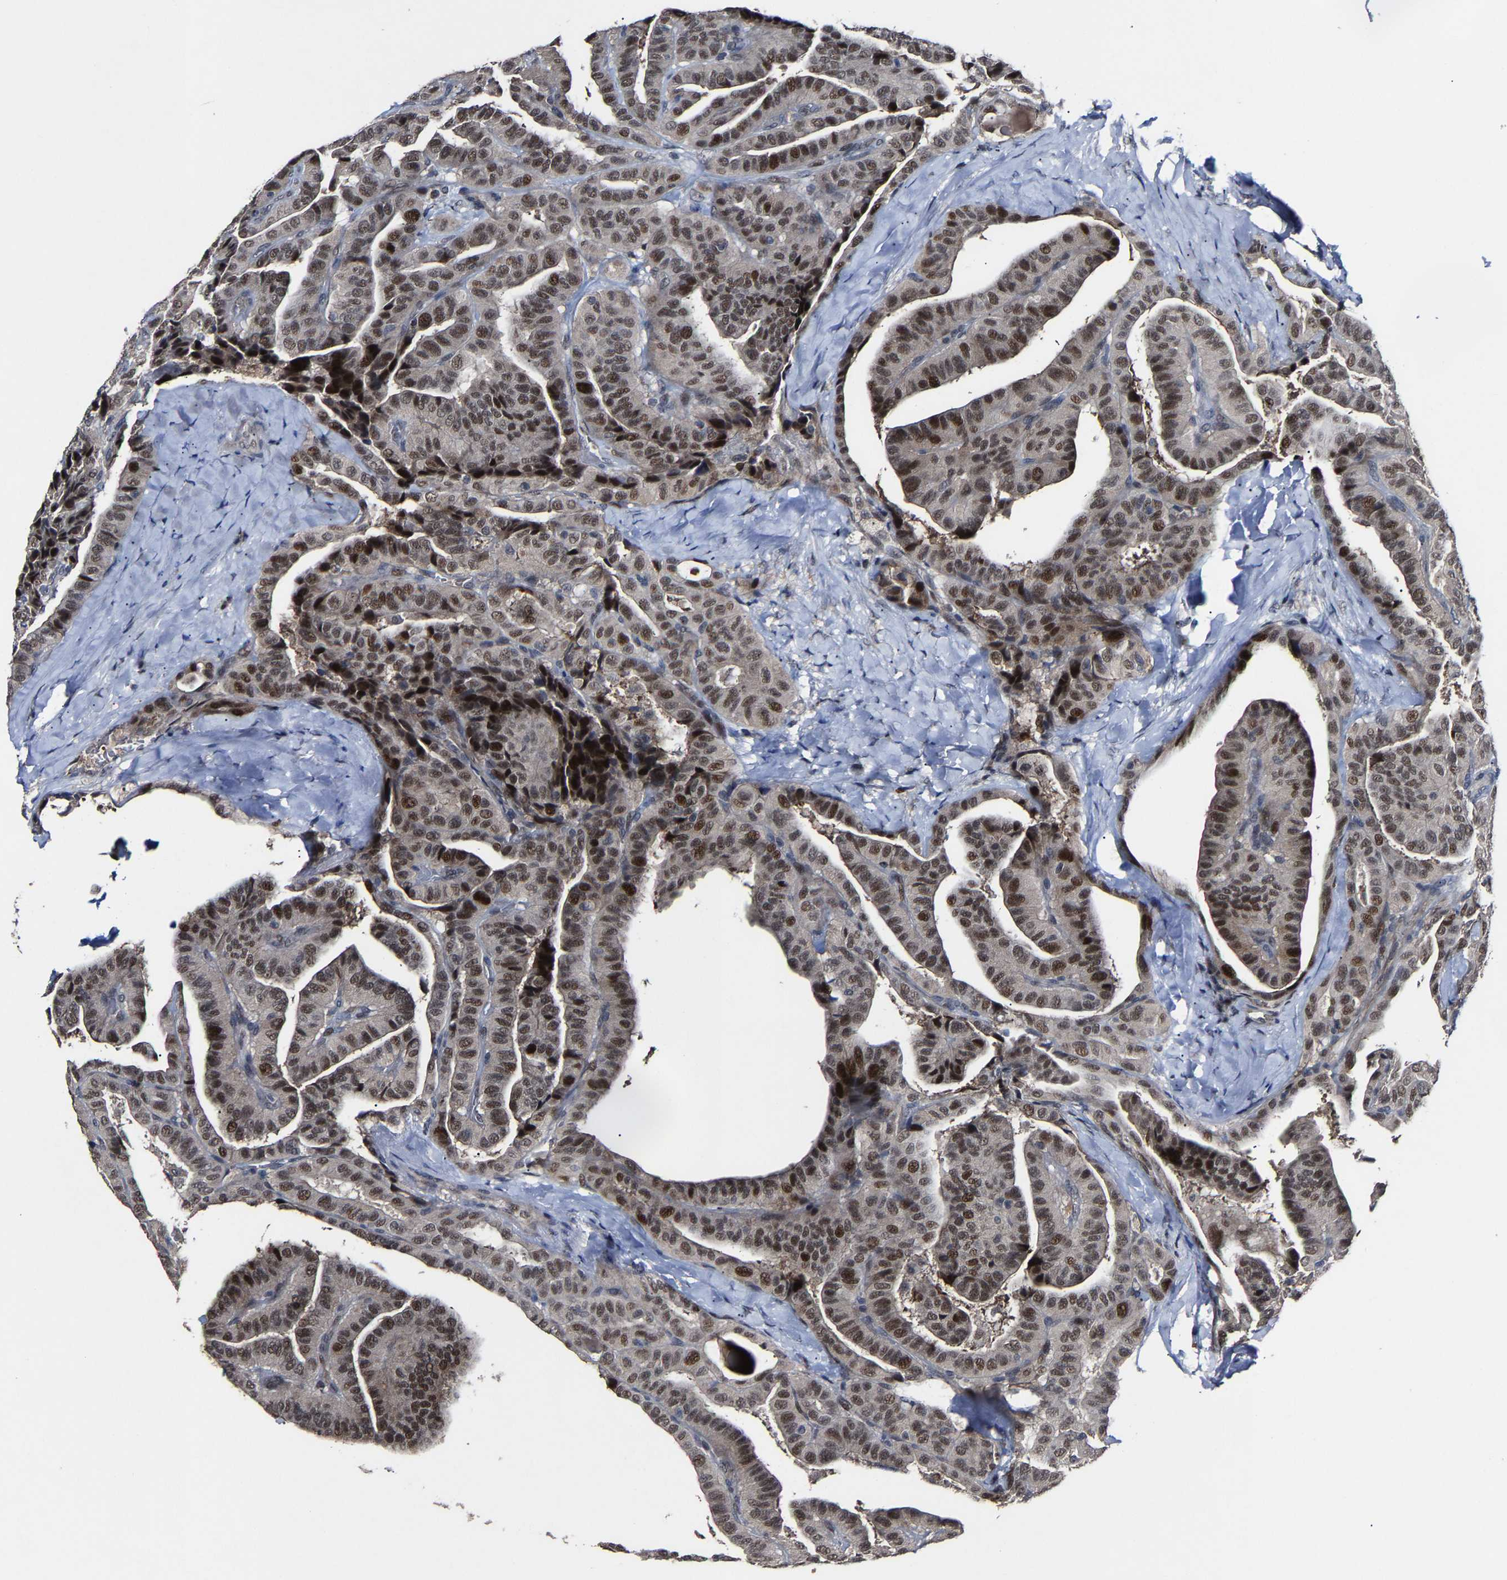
{"staining": {"intensity": "moderate", "quantity": ">75%", "location": "nuclear"}, "tissue": "thyroid cancer", "cell_type": "Tumor cells", "image_type": "cancer", "snomed": [{"axis": "morphology", "description": "Papillary adenocarcinoma, NOS"}, {"axis": "topography", "description": "Thyroid gland"}], "caption": "Immunohistochemistry (DAB) staining of human papillary adenocarcinoma (thyroid) reveals moderate nuclear protein expression in approximately >75% of tumor cells.", "gene": "LSM8", "patient": {"sex": "male", "age": 77}}